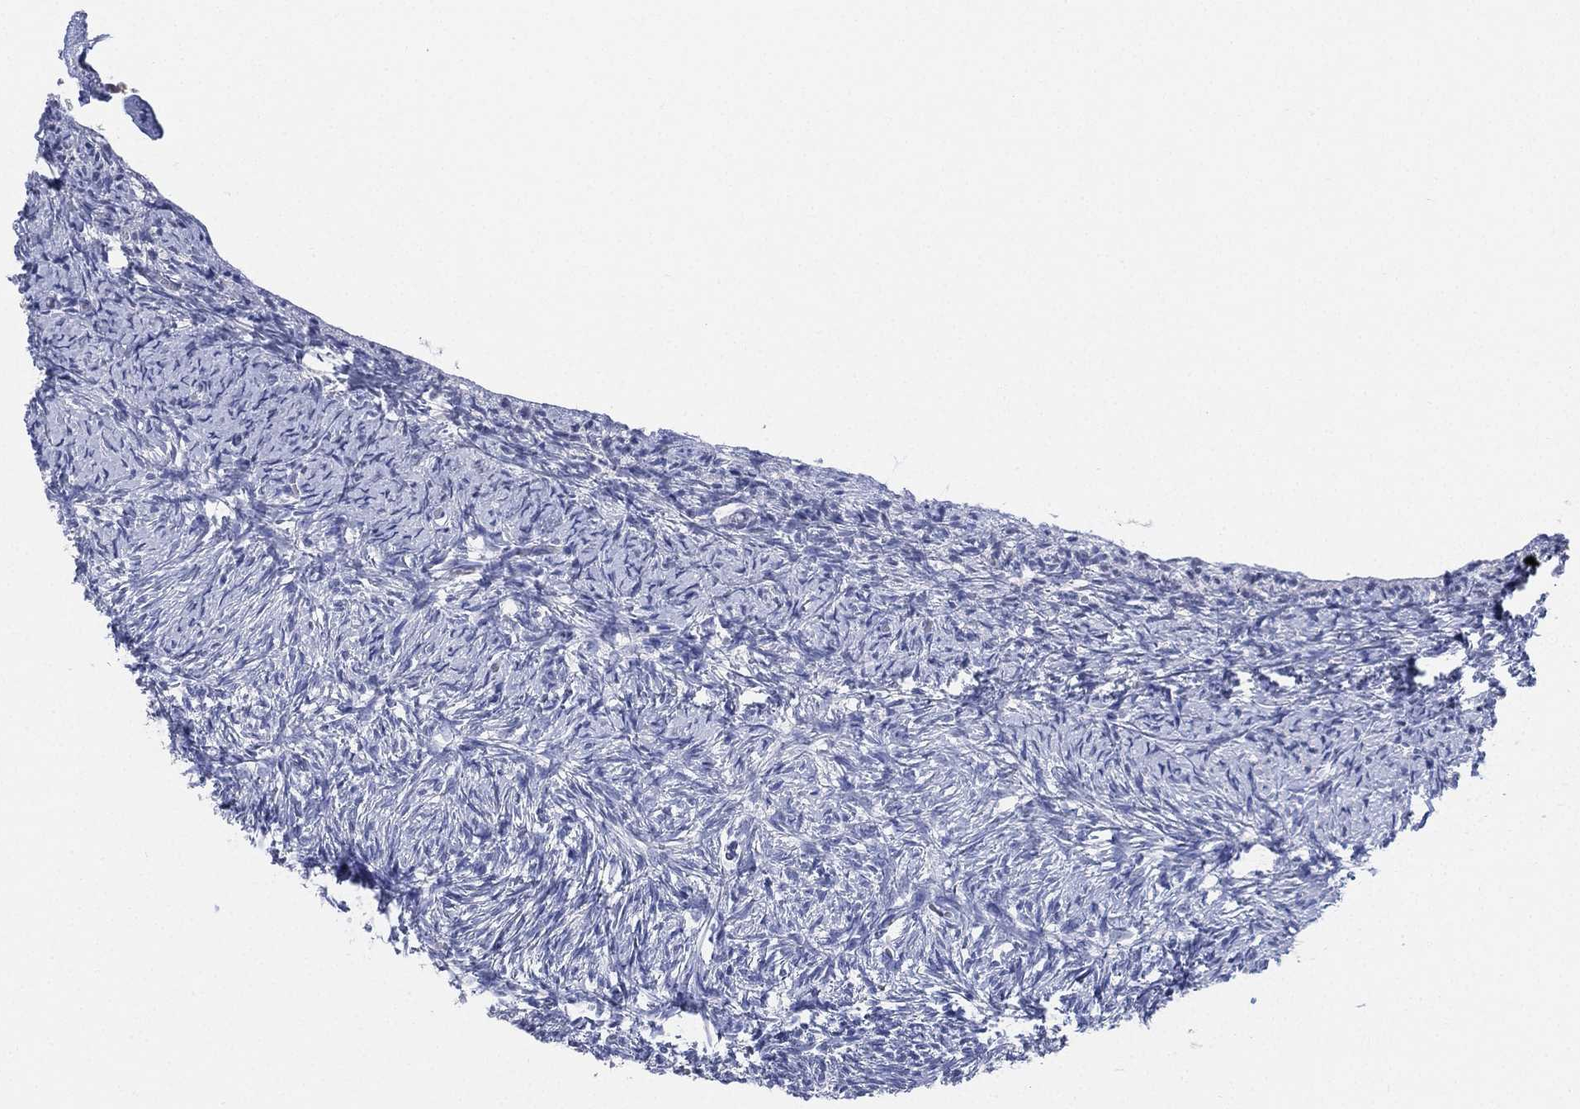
{"staining": {"intensity": "negative", "quantity": "none", "location": "none"}, "tissue": "ovary", "cell_type": "Ovarian stroma cells", "image_type": "normal", "snomed": [{"axis": "morphology", "description": "Normal tissue, NOS"}, {"axis": "topography", "description": "Ovary"}], "caption": "Immunohistochemical staining of benign ovary displays no significant positivity in ovarian stroma cells.", "gene": "IYD", "patient": {"sex": "female", "age": 43}}